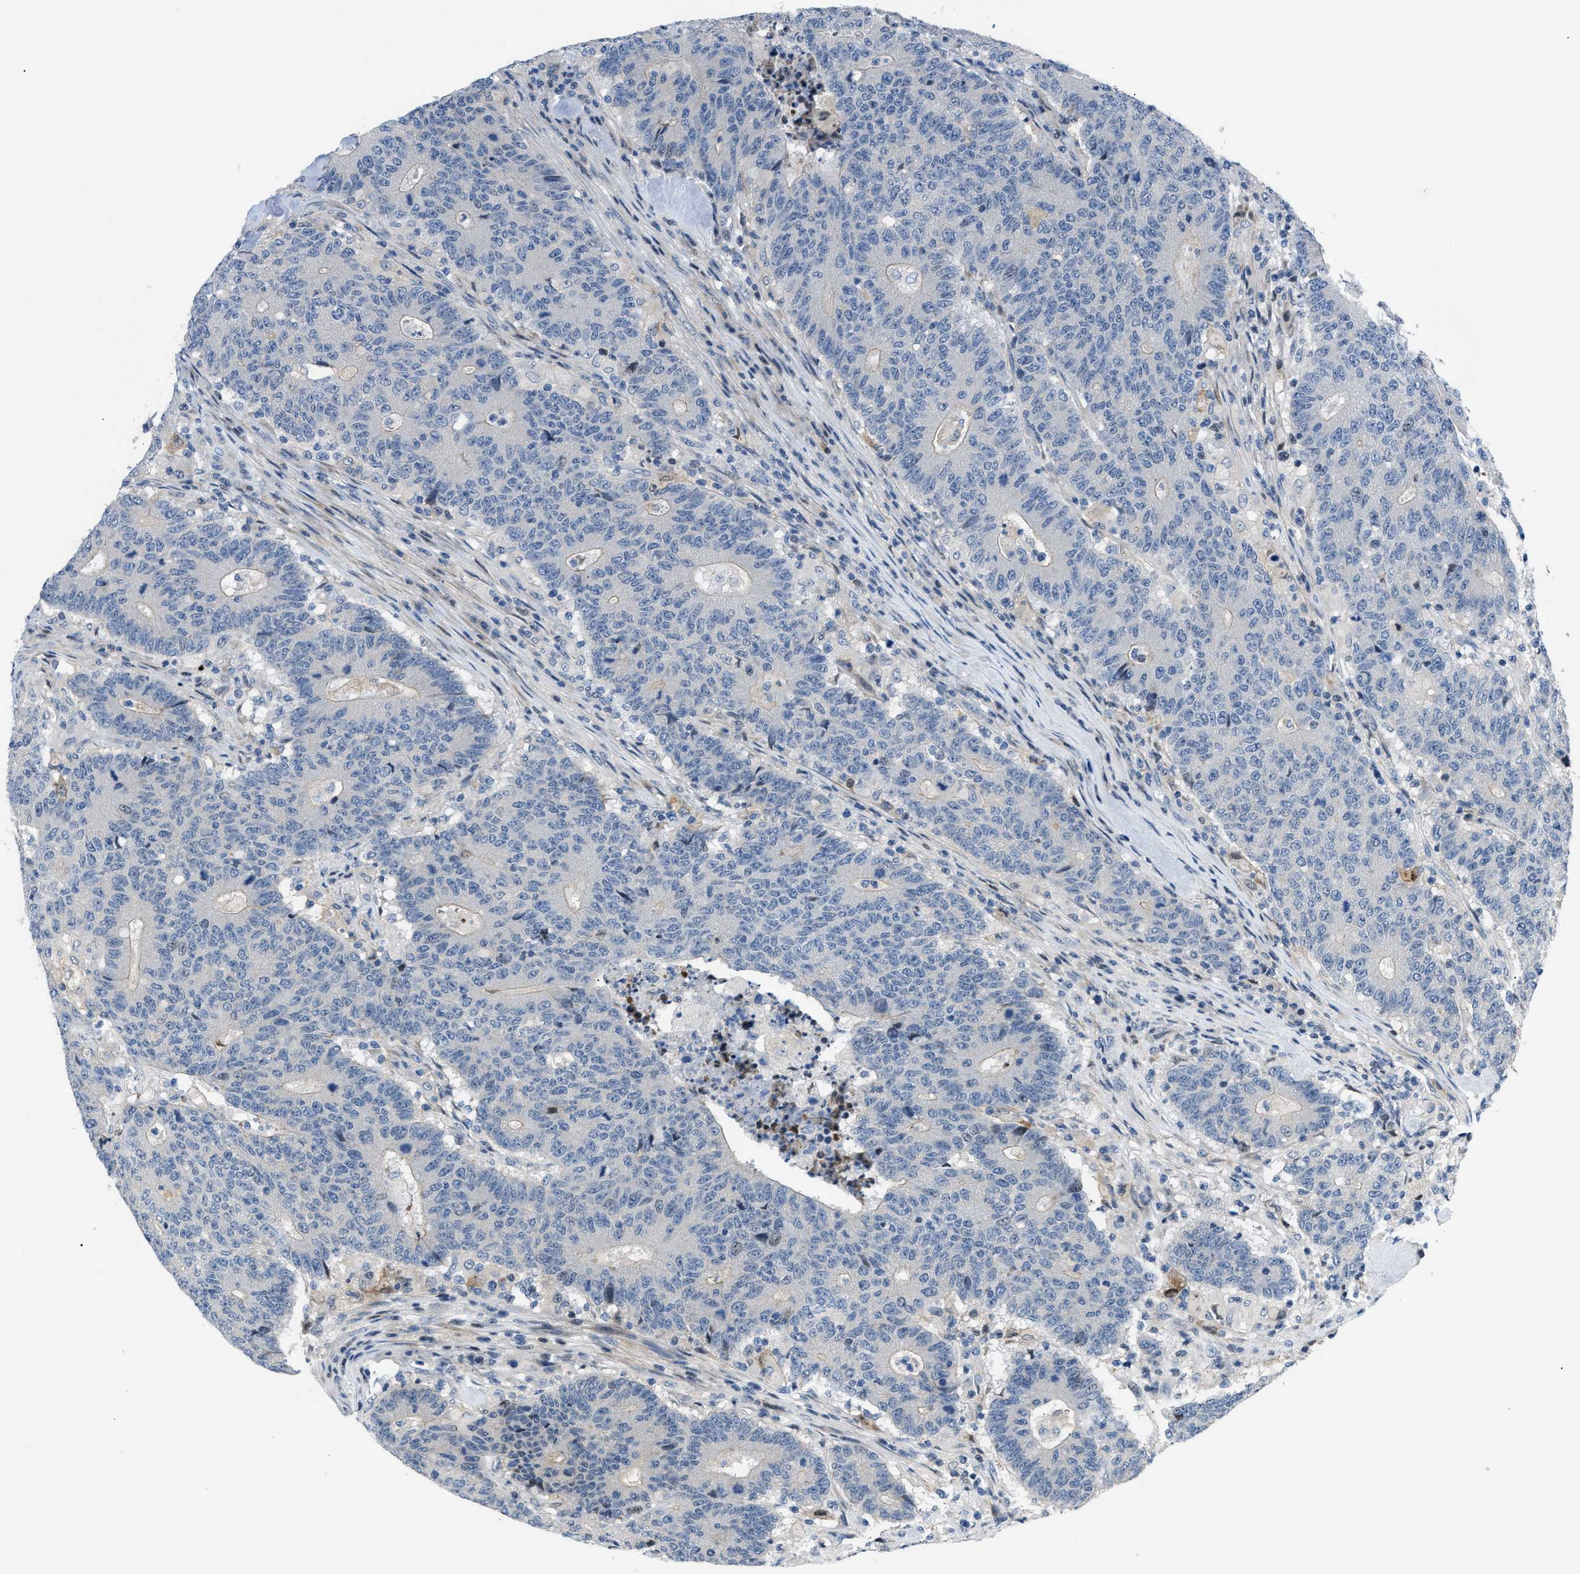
{"staining": {"intensity": "negative", "quantity": "none", "location": "none"}, "tissue": "colorectal cancer", "cell_type": "Tumor cells", "image_type": "cancer", "snomed": [{"axis": "morphology", "description": "Normal tissue, NOS"}, {"axis": "morphology", "description": "Adenocarcinoma, NOS"}, {"axis": "topography", "description": "Colon"}], "caption": "This is an immunohistochemistry image of human colorectal adenocarcinoma. There is no staining in tumor cells.", "gene": "FDCSP", "patient": {"sex": "female", "age": 75}}